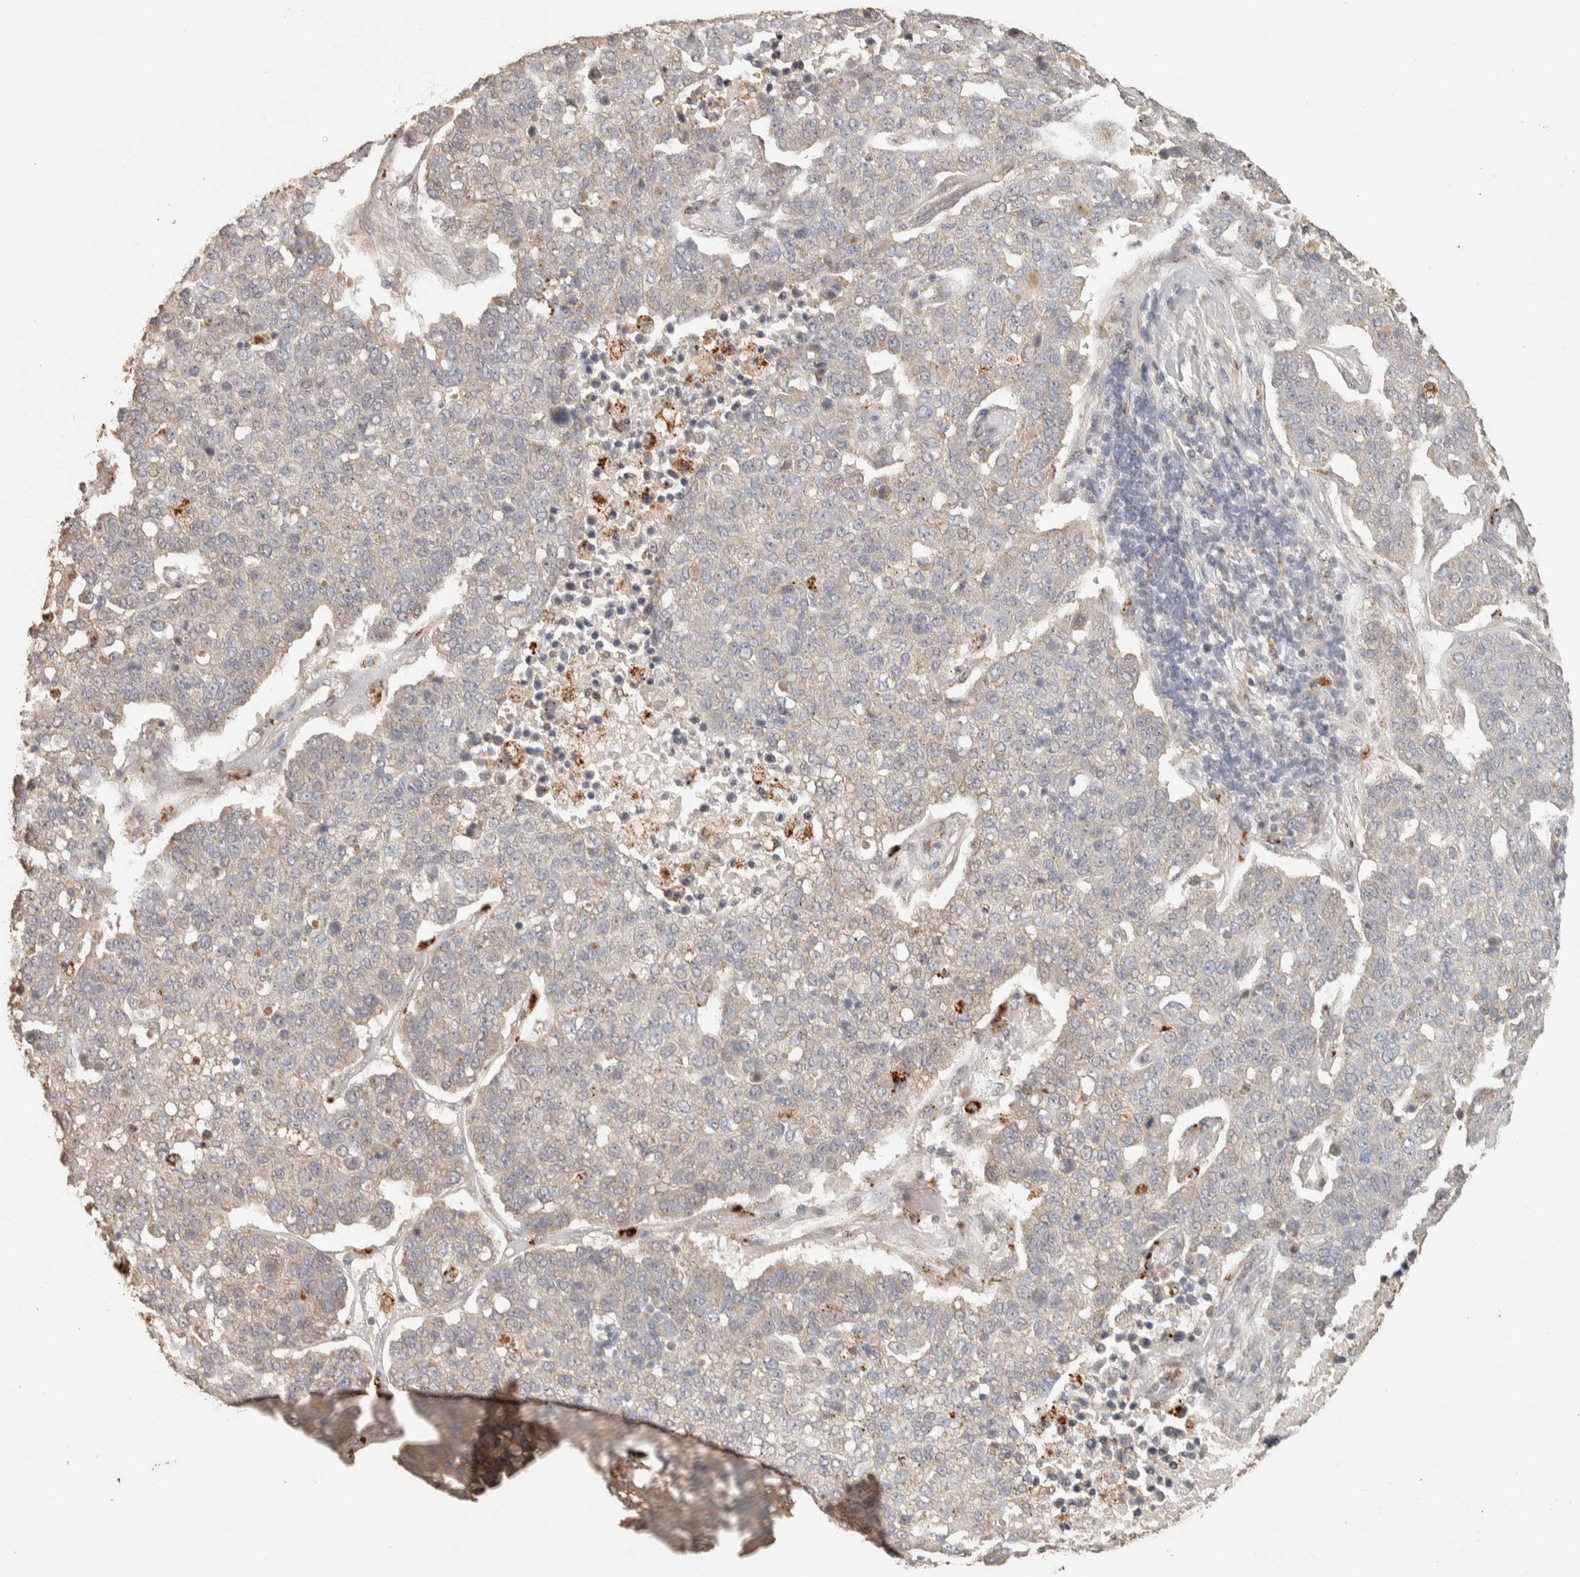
{"staining": {"intensity": "negative", "quantity": "none", "location": "none"}, "tissue": "pancreatic cancer", "cell_type": "Tumor cells", "image_type": "cancer", "snomed": [{"axis": "morphology", "description": "Adenocarcinoma, NOS"}, {"axis": "topography", "description": "Pancreas"}], "caption": "Immunohistochemistry image of human adenocarcinoma (pancreatic) stained for a protein (brown), which exhibits no positivity in tumor cells. The staining is performed using DAB brown chromogen with nuclei counter-stained in using hematoxylin.", "gene": "ITPA", "patient": {"sex": "female", "age": 61}}